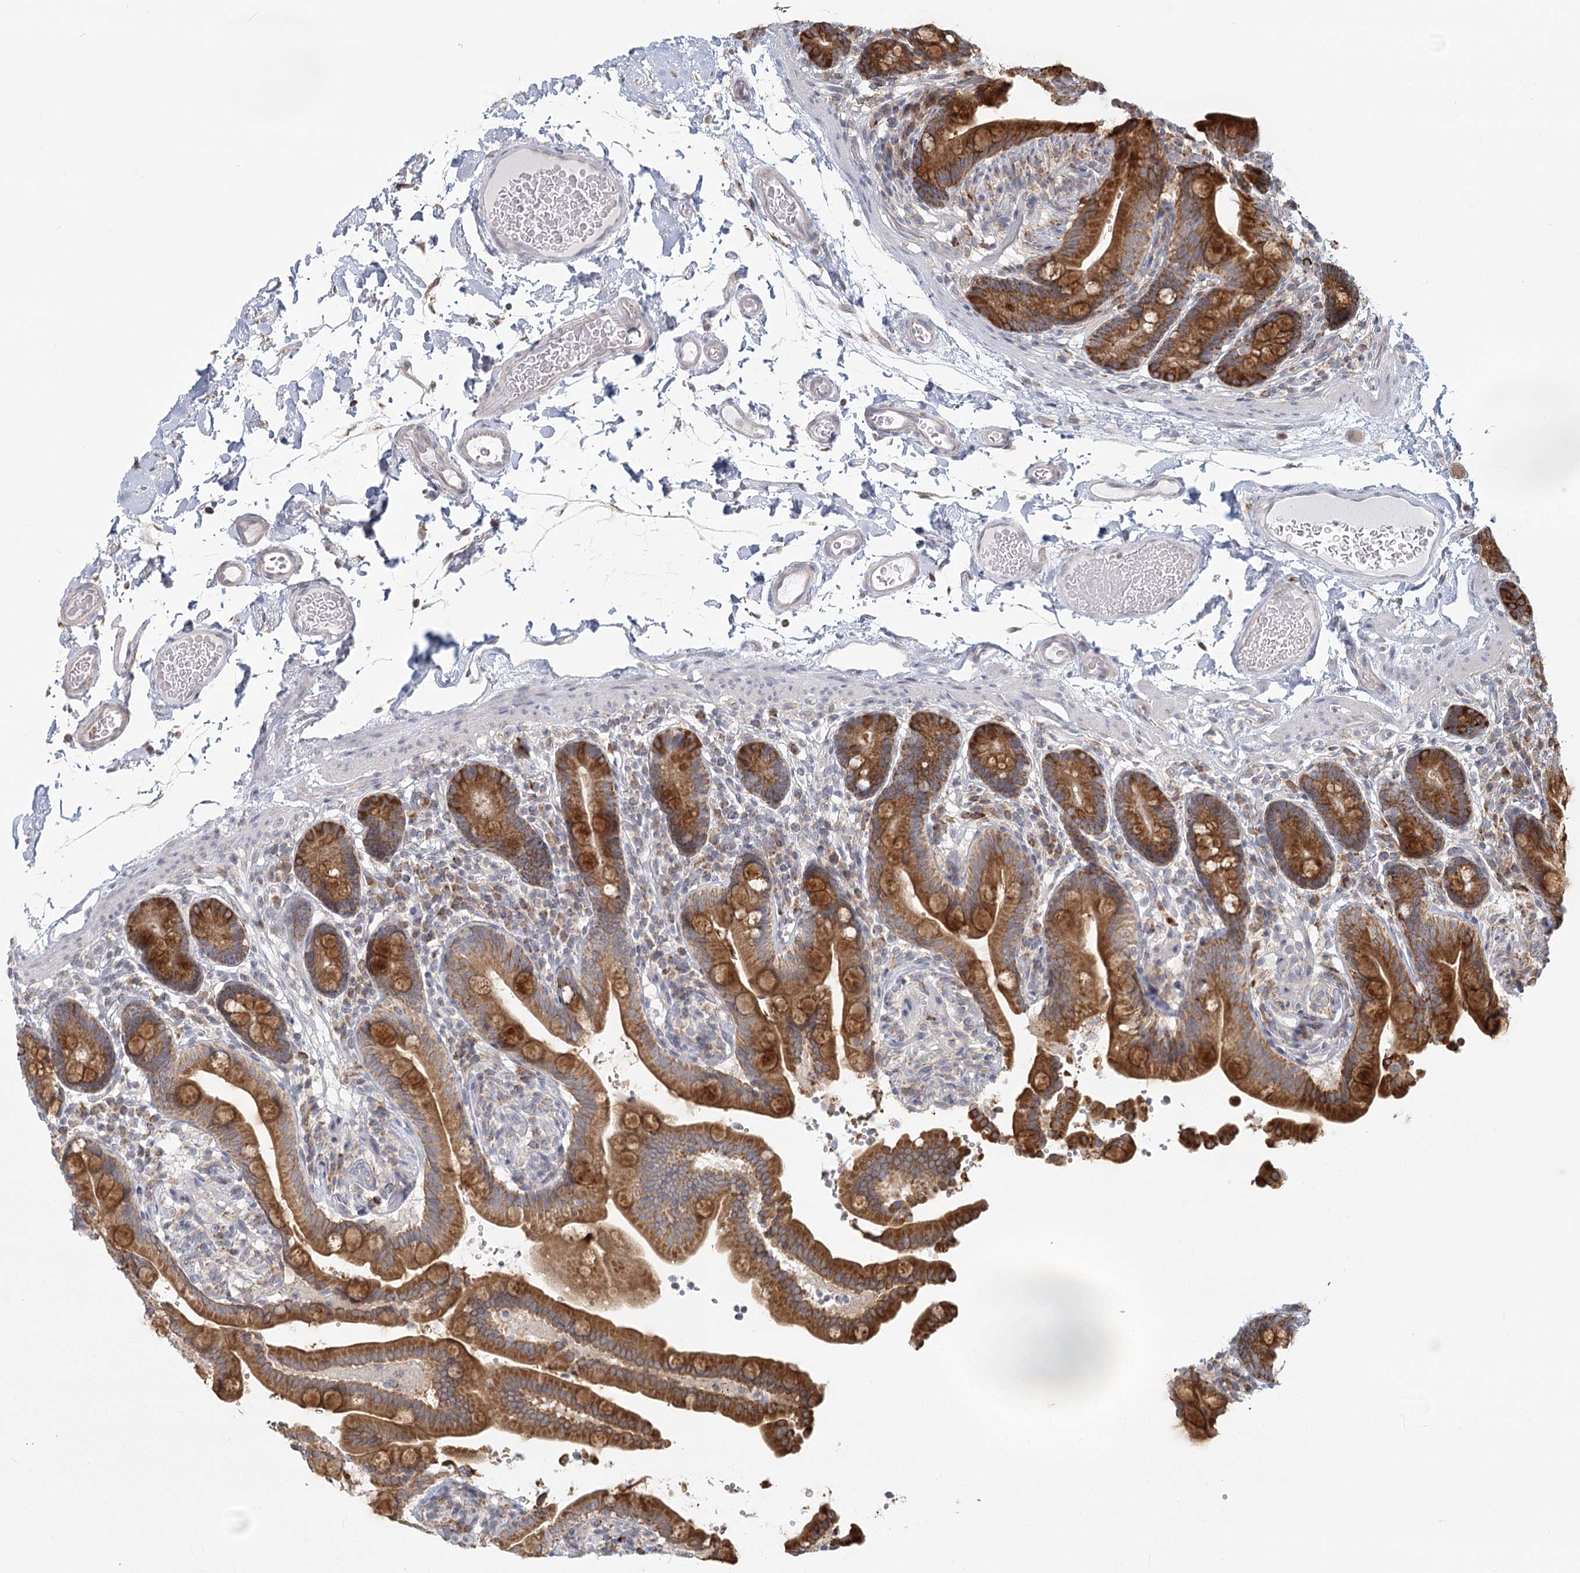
{"staining": {"intensity": "weak", "quantity": "25%-75%", "location": "cytoplasmic/membranous"}, "tissue": "colon", "cell_type": "Endothelial cells", "image_type": "normal", "snomed": [{"axis": "morphology", "description": "Normal tissue, NOS"}, {"axis": "topography", "description": "Smooth muscle"}, {"axis": "topography", "description": "Colon"}], "caption": "Immunohistochemical staining of unremarkable colon displays 25%-75% levels of weak cytoplasmic/membranous protein positivity in about 25%-75% of endothelial cells. Using DAB (3,3'-diaminobenzidine) (brown) and hematoxylin (blue) stains, captured at high magnification using brightfield microscopy.", "gene": "LACTB", "patient": {"sex": "male", "age": 73}}